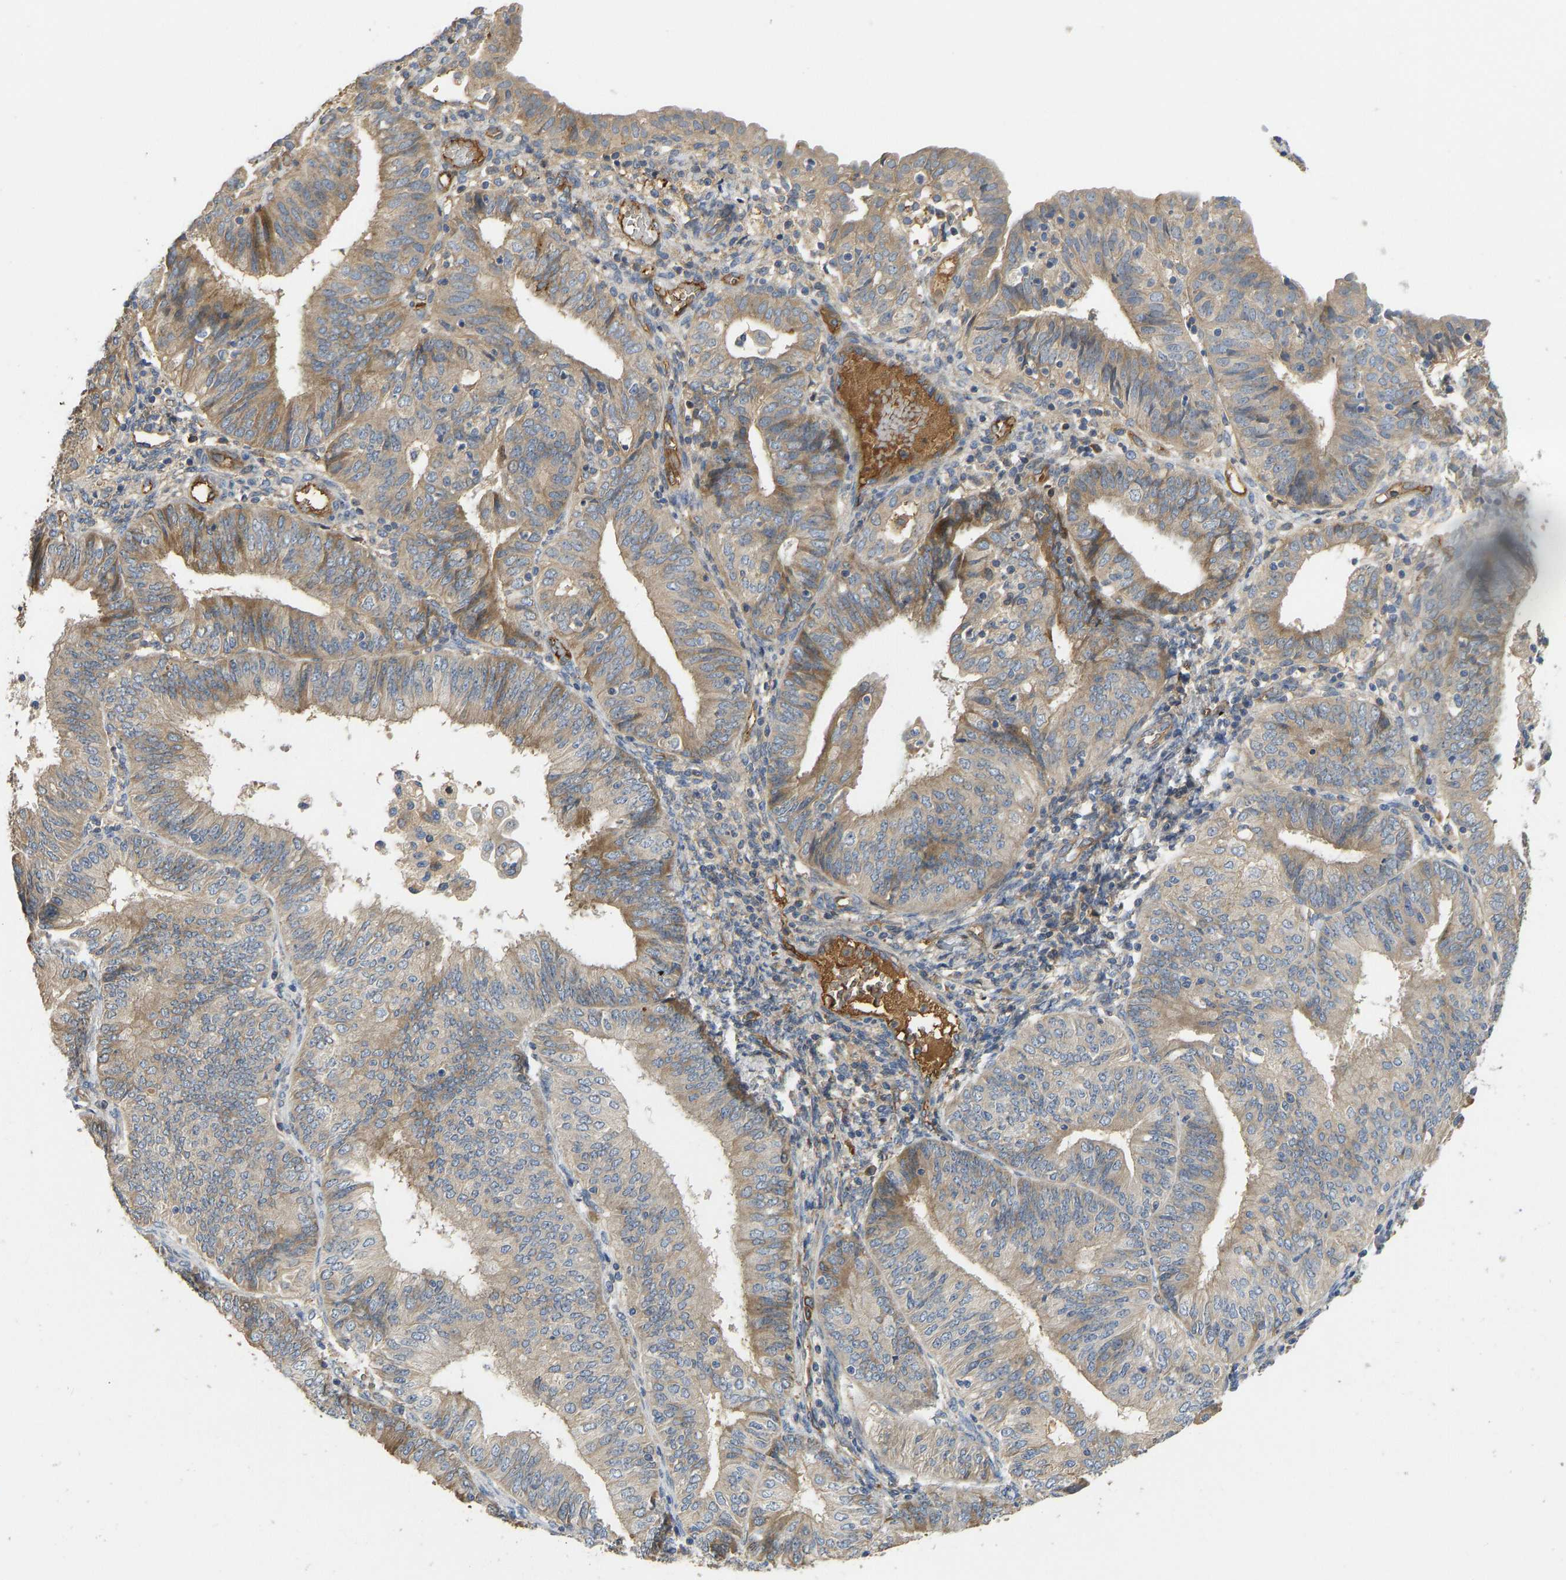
{"staining": {"intensity": "weak", "quantity": "25%-75%", "location": "cytoplasmic/membranous"}, "tissue": "endometrial cancer", "cell_type": "Tumor cells", "image_type": "cancer", "snomed": [{"axis": "morphology", "description": "Adenocarcinoma, NOS"}, {"axis": "topography", "description": "Endometrium"}], "caption": "Endometrial adenocarcinoma stained with DAB IHC displays low levels of weak cytoplasmic/membranous expression in about 25%-75% of tumor cells.", "gene": "VCPKMT", "patient": {"sex": "female", "age": 58}}